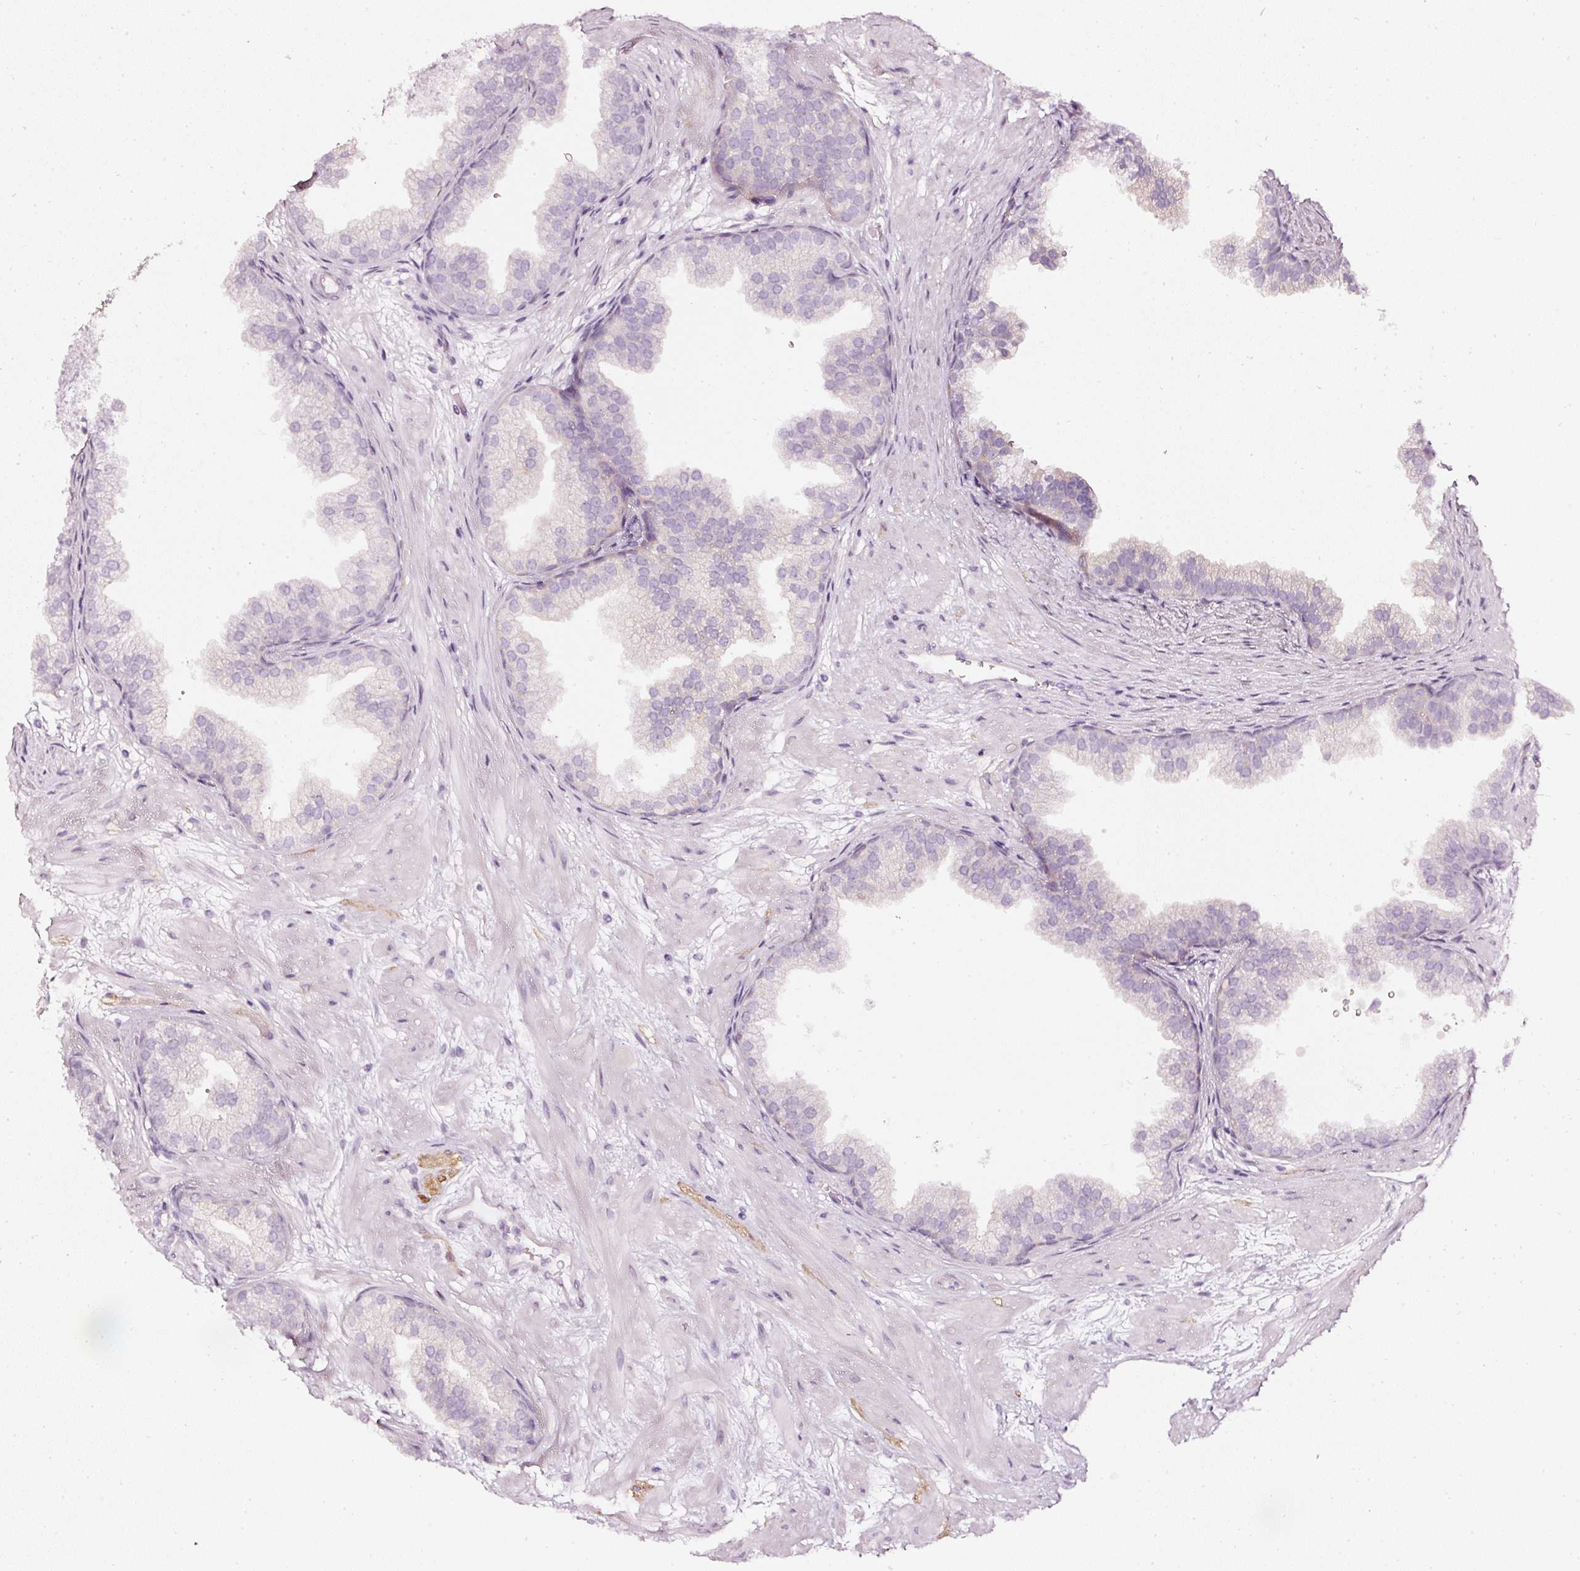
{"staining": {"intensity": "weak", "quantity": "25%-75%", "location": "cytoplasmic/membranous"}, "tissue": "prostate", "cell_type": "Glandular cells", "image_type": "normal", "snomed": [{"axis": "morphology", "description": "Normal tissue, NOS"}, {"axis": "topography", "description": "Prostate"}], "caption": "High-power microscopy captured an IHC image of benign prostate, revealing weak cytoplasmic/membranous expression in approximately 25%-75% of glandular cells. The protein is stained brown, and the nuclei are stained in blue (DAB IHC with brightfield microscopy, high magnification).", "gene": "CNP", "patient": {"sex": "male", "age": 37}}